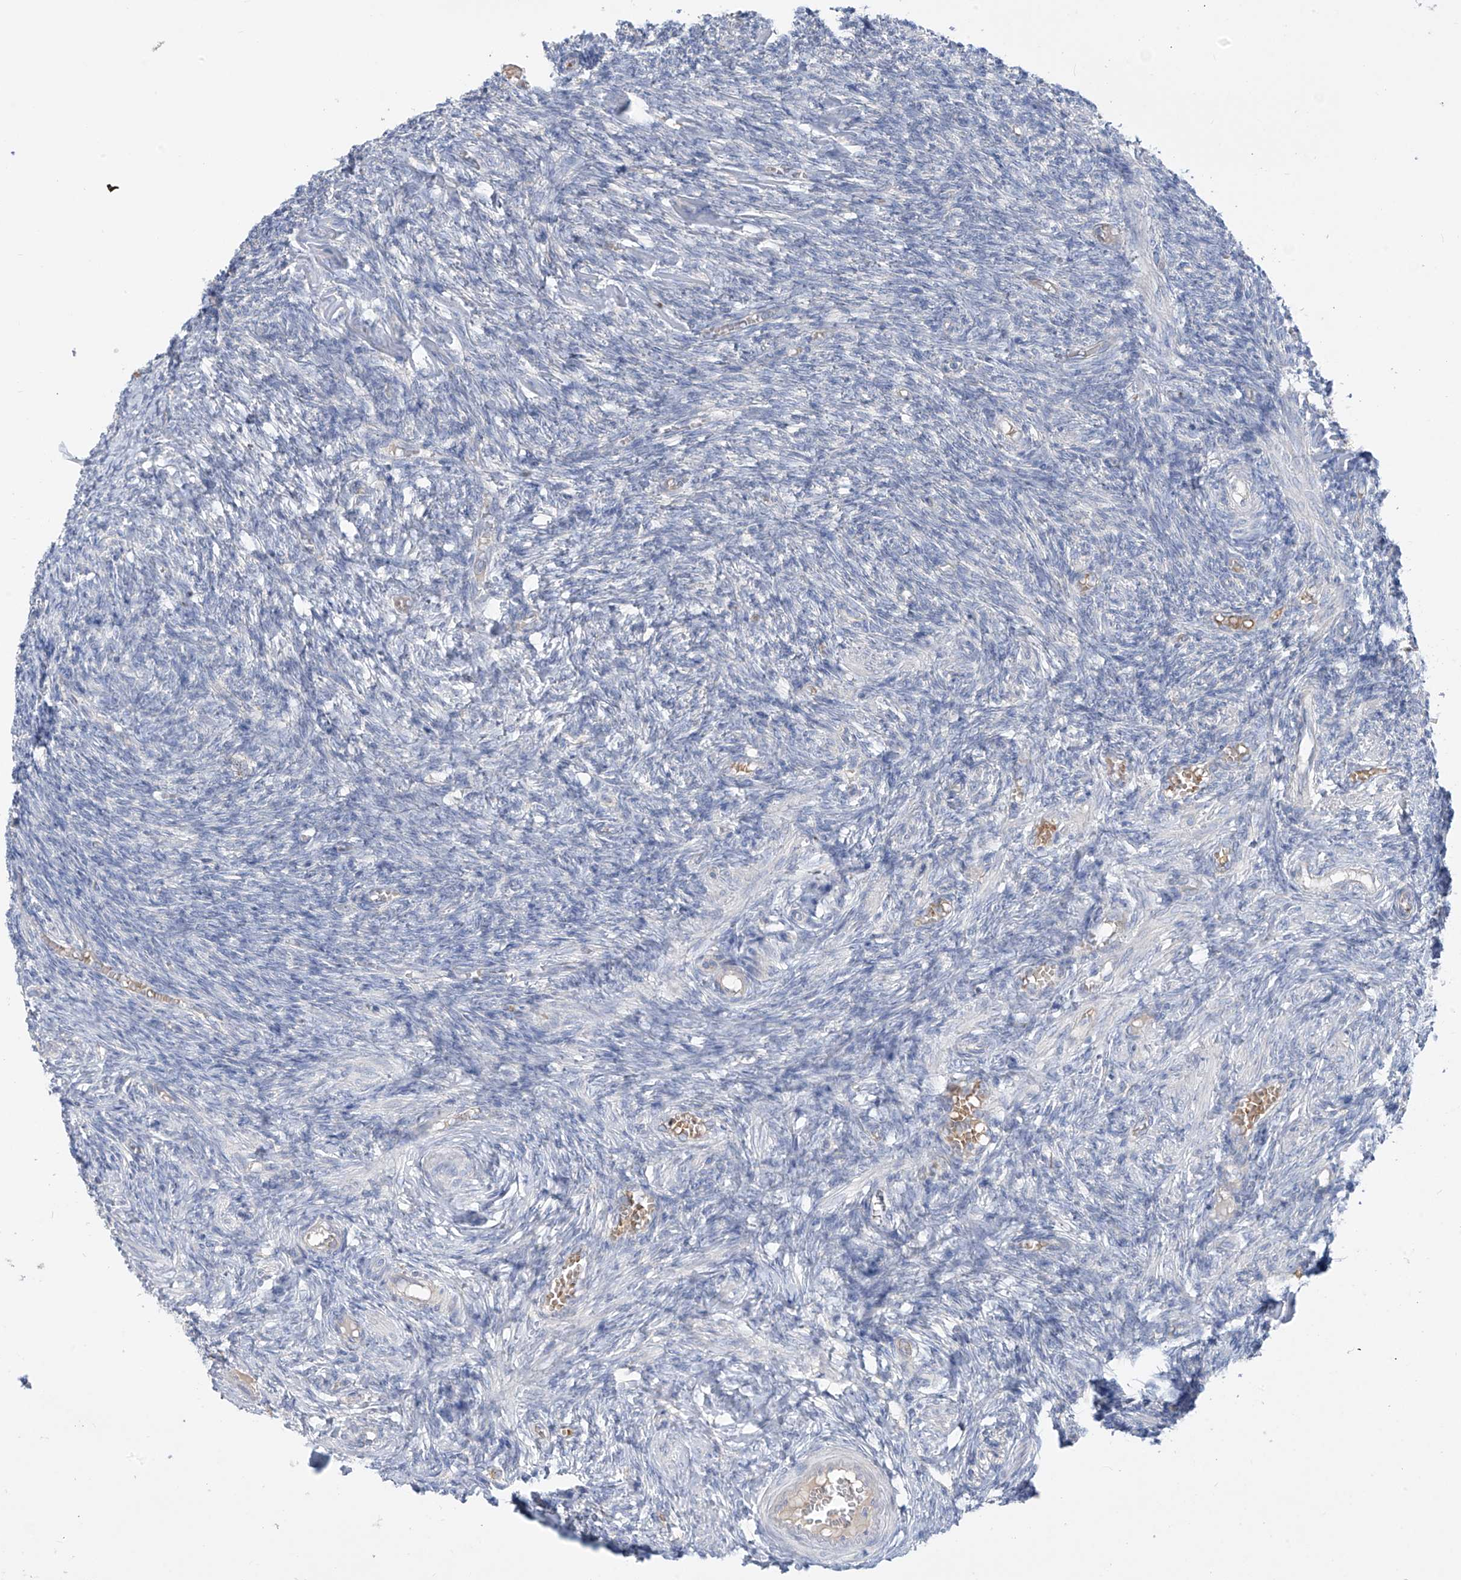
{"staining": {"intensity": "weak", "quantity": ">75%", "location": "cytoplasmic/membranous"}, "tissue": "ovary", "cell_type": "Follicle cells", "image_type": "normal", "snomed": [{"axis": "morphology", "description": "Normal tissue, NOS"}, {"axis": "topography", "description": "Ovary"}], "caption": "Normal ovary demonstrates weak cytoplasmic/membranous expression in about >75% of follicle cells, visualized by immunohistochemistry. Nuclei are stained in blue.", "gene": "DGKQ", "patient": {"sex": "female", "age": 27}}